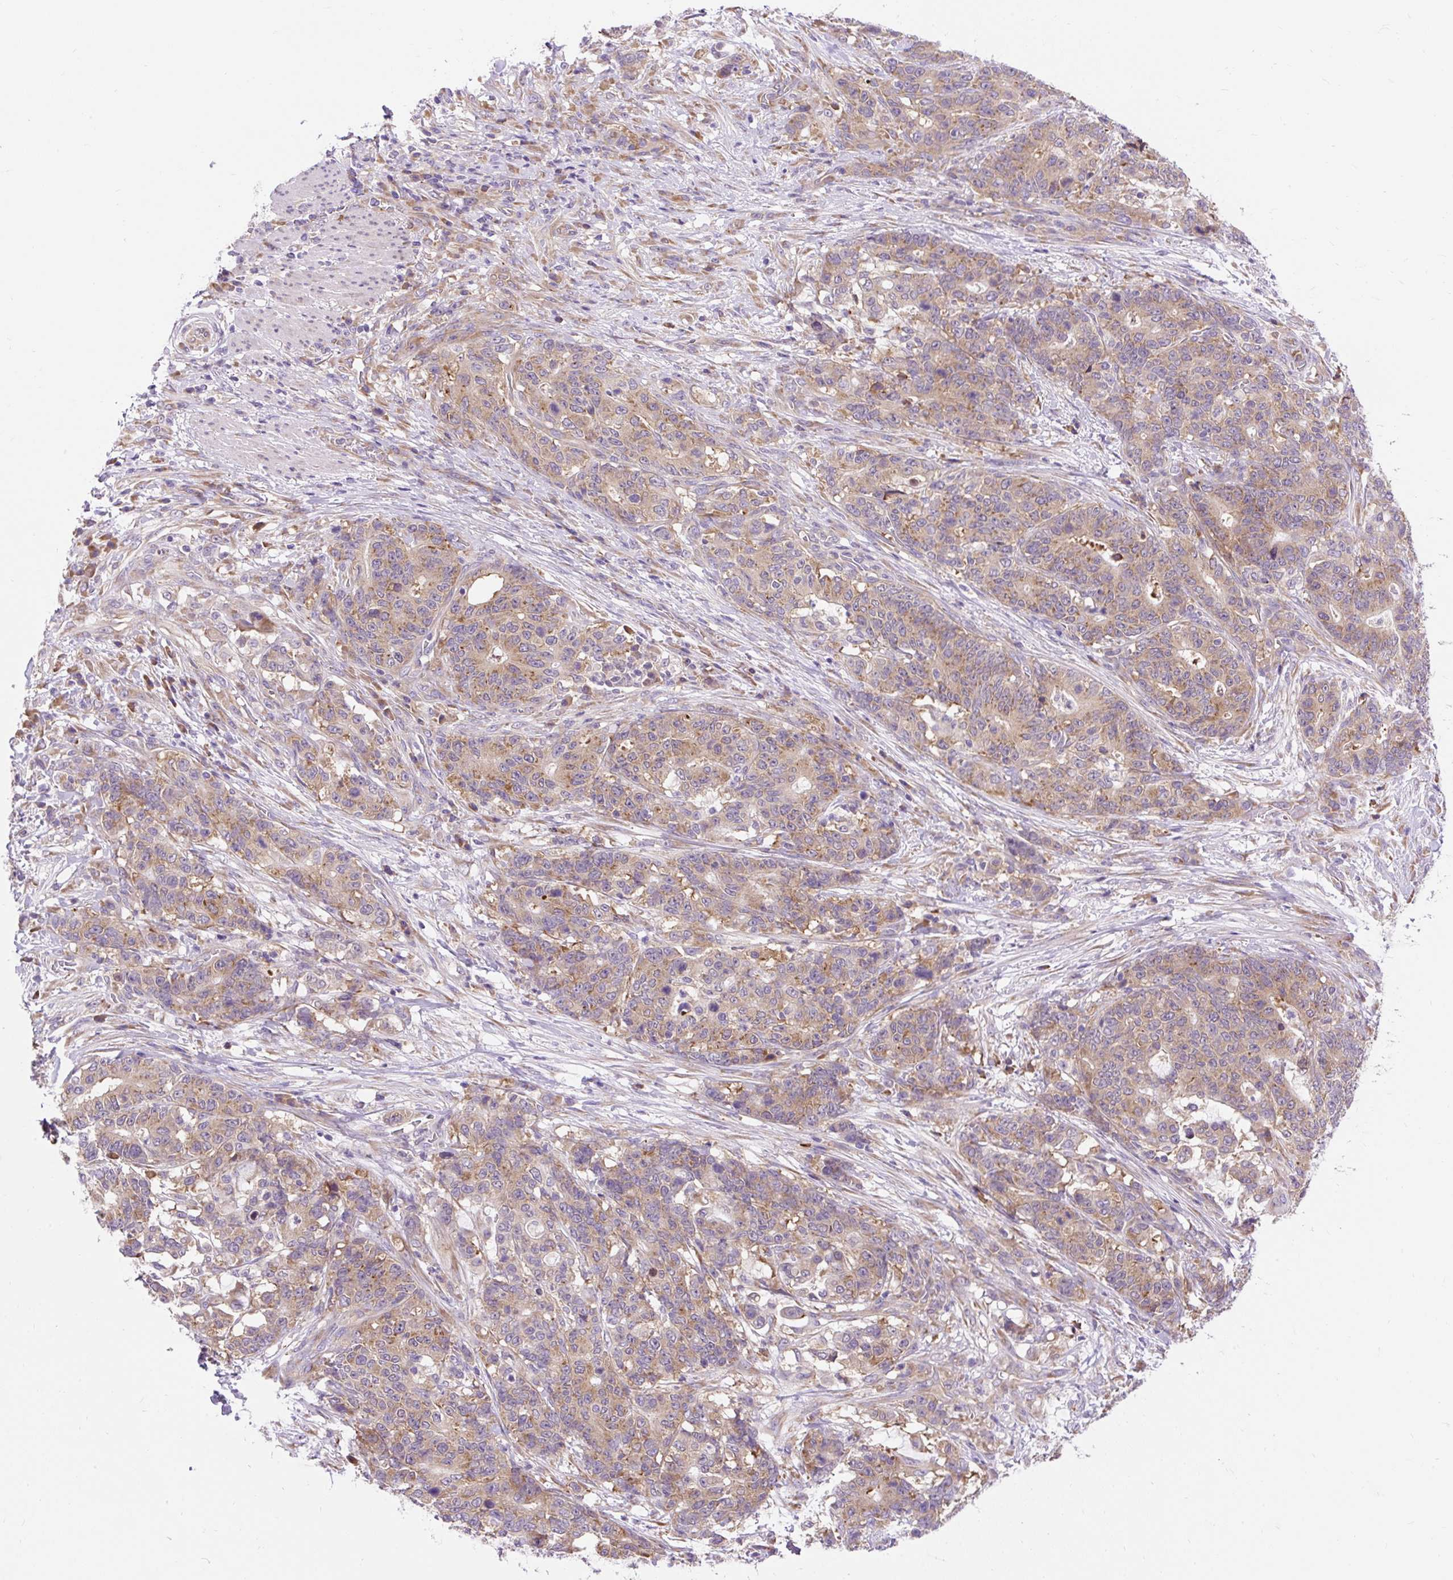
{"staining": {"intensity": "weak", "quantity": ">75%", "location": "cytoplasmic/membranous"}, "tissue": "stomach cancer", "cell_type": "Tumor cells", "image_type": "cancer", "snomed": [{"axis": "morphology", "description": "Normal tissue, NOS"}, {"axis": "morphology", "description": "Adenocarcinoma, NOS"}, {"axis": "topography", "description": "Stomach"}], "caption": "Immunohistochemical staining of human stomach cancer (adenocarcinoma) displays weak cytoplasmic/membranous protein positivity in about >75% of tumor cells.", "gene": "GPR45", "patient": {"sex": "female", "age": 64}}